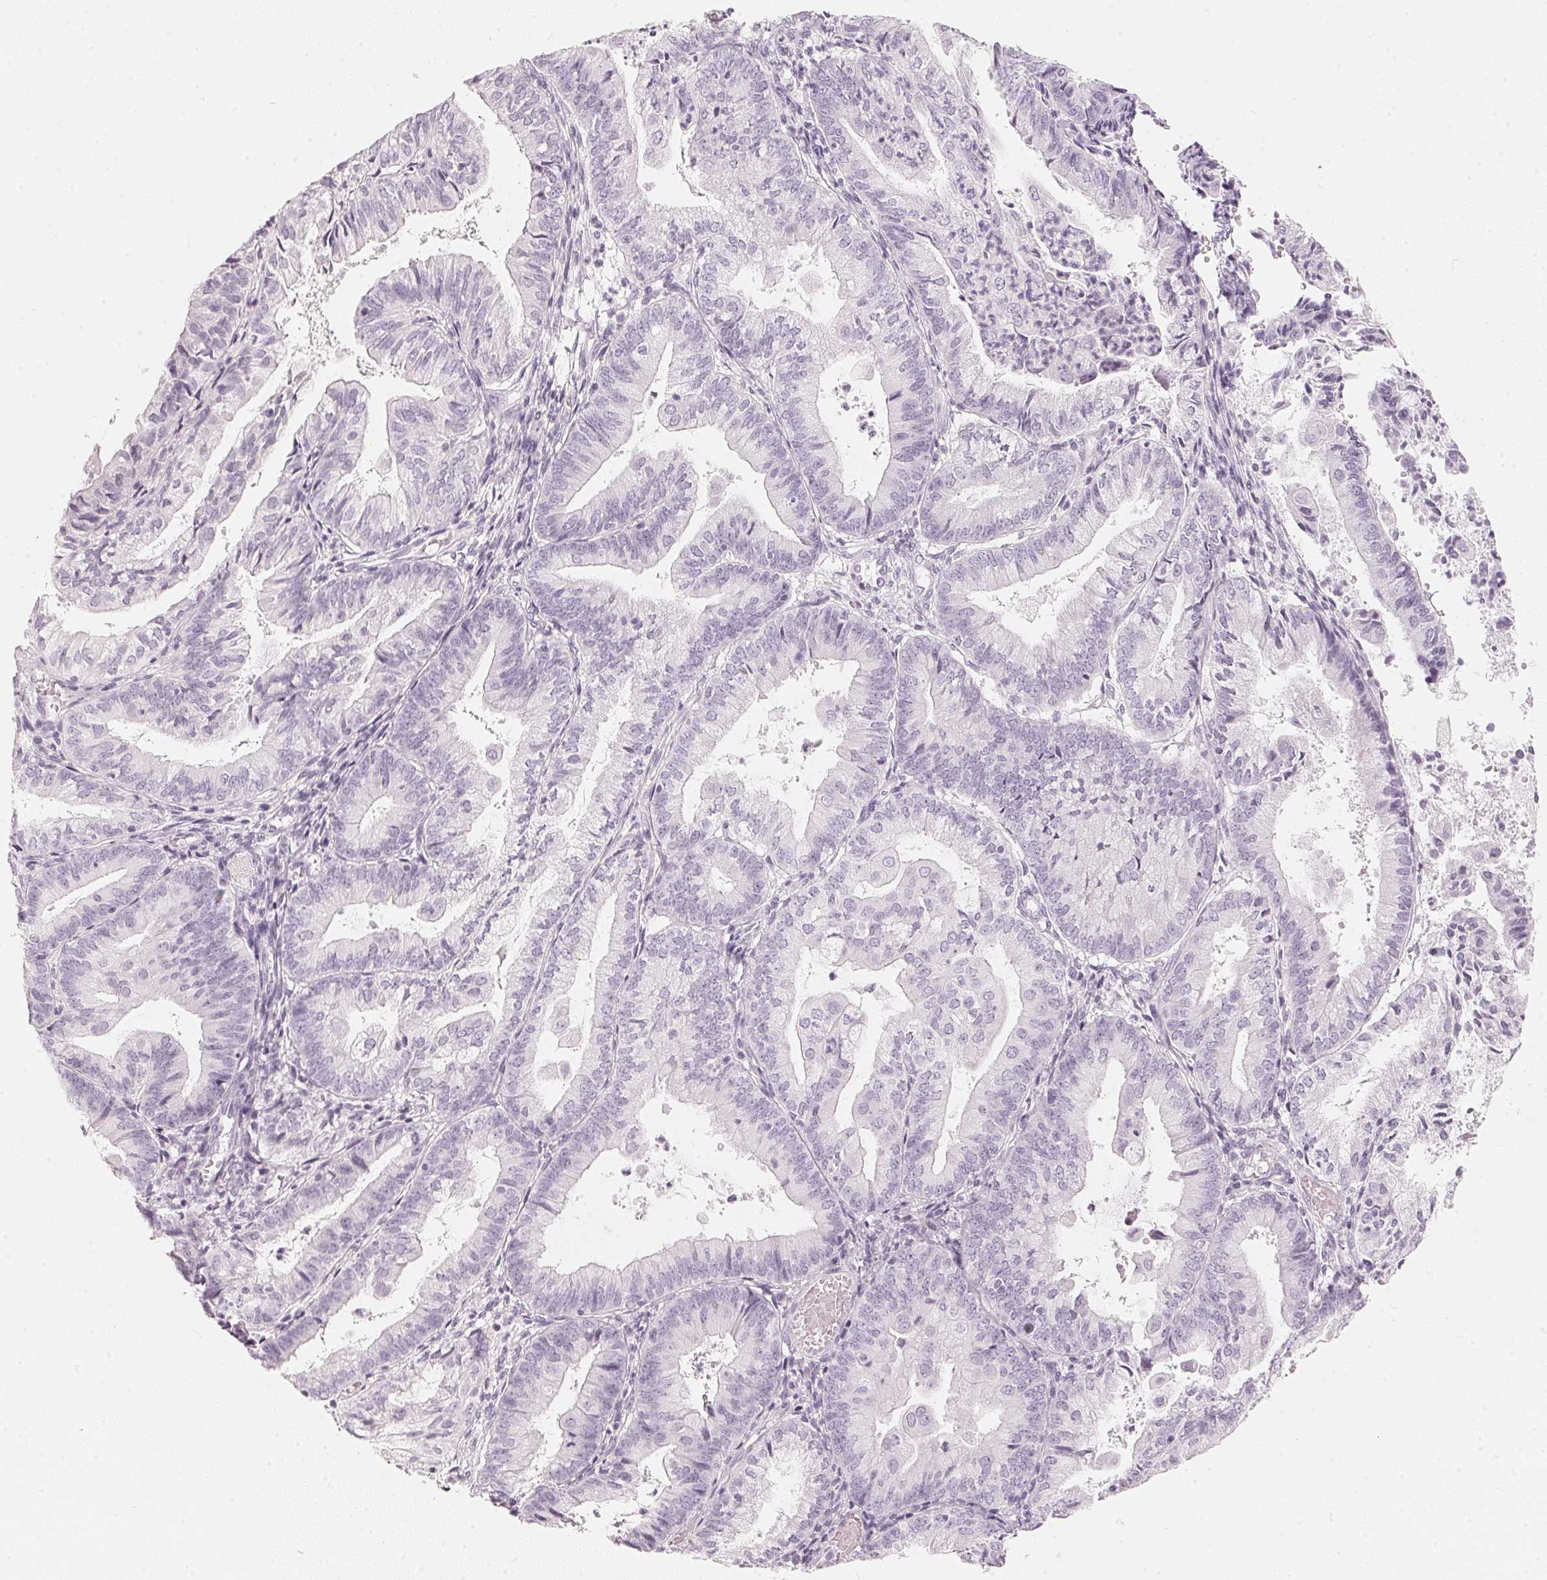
{"staining": {"intensity": "negative", "quantity": "none", "location": "none"}, "tissue": "endometrial cancer", "cell_type": "Tumor cells", "image_type": "cancer", "snomed": [{"axis": "morphology", "description": "Adenocarcinoma, NOS"}, {"axis": "topography", "description": "Endometrium"}], "caption": "Tumor cells are negative for protein expression in human endometrial cancer (adenocarcinoma).", "gene": "SLC22A8", "patient": {"sex": "female", "age": 55}}